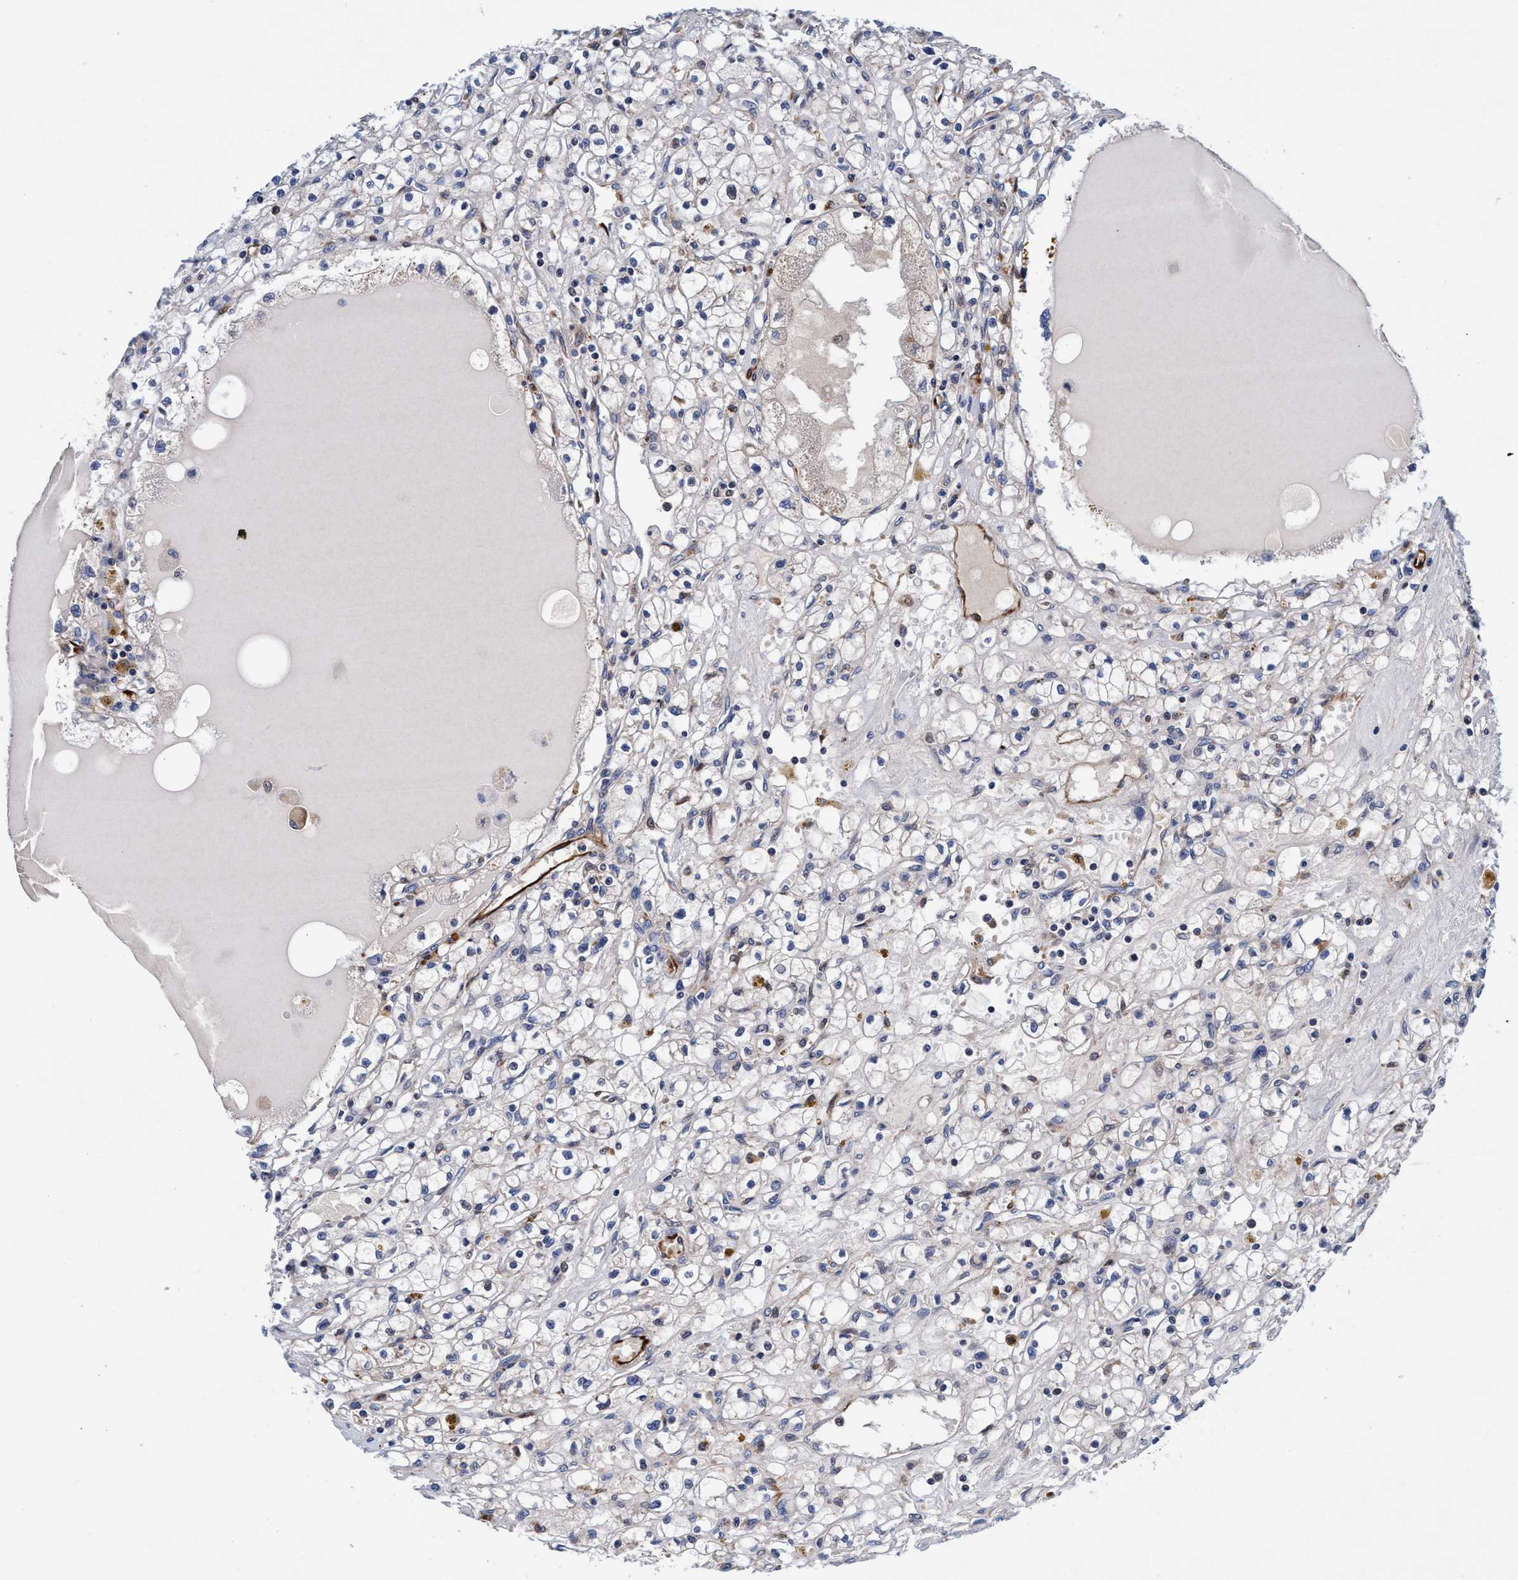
{"staining": {"intensity": "negative", "quantity": "none", "location": "none"}, "tissue": "renal cancer", "cell_type": "Tumor cells", "image_type": "cancer", "snomed": [{"axis": "morphology", "description": "Adenocarcinoma, NOS"}, {"axis": "topography", "description": "Kidney"}], "caption": "Renal adenocarcinoma was stained to show a protein in brown. There is no significant expression in tumor cells.", "gene": "UBALD2", "patient": {"sex": "male", "age": 56}}